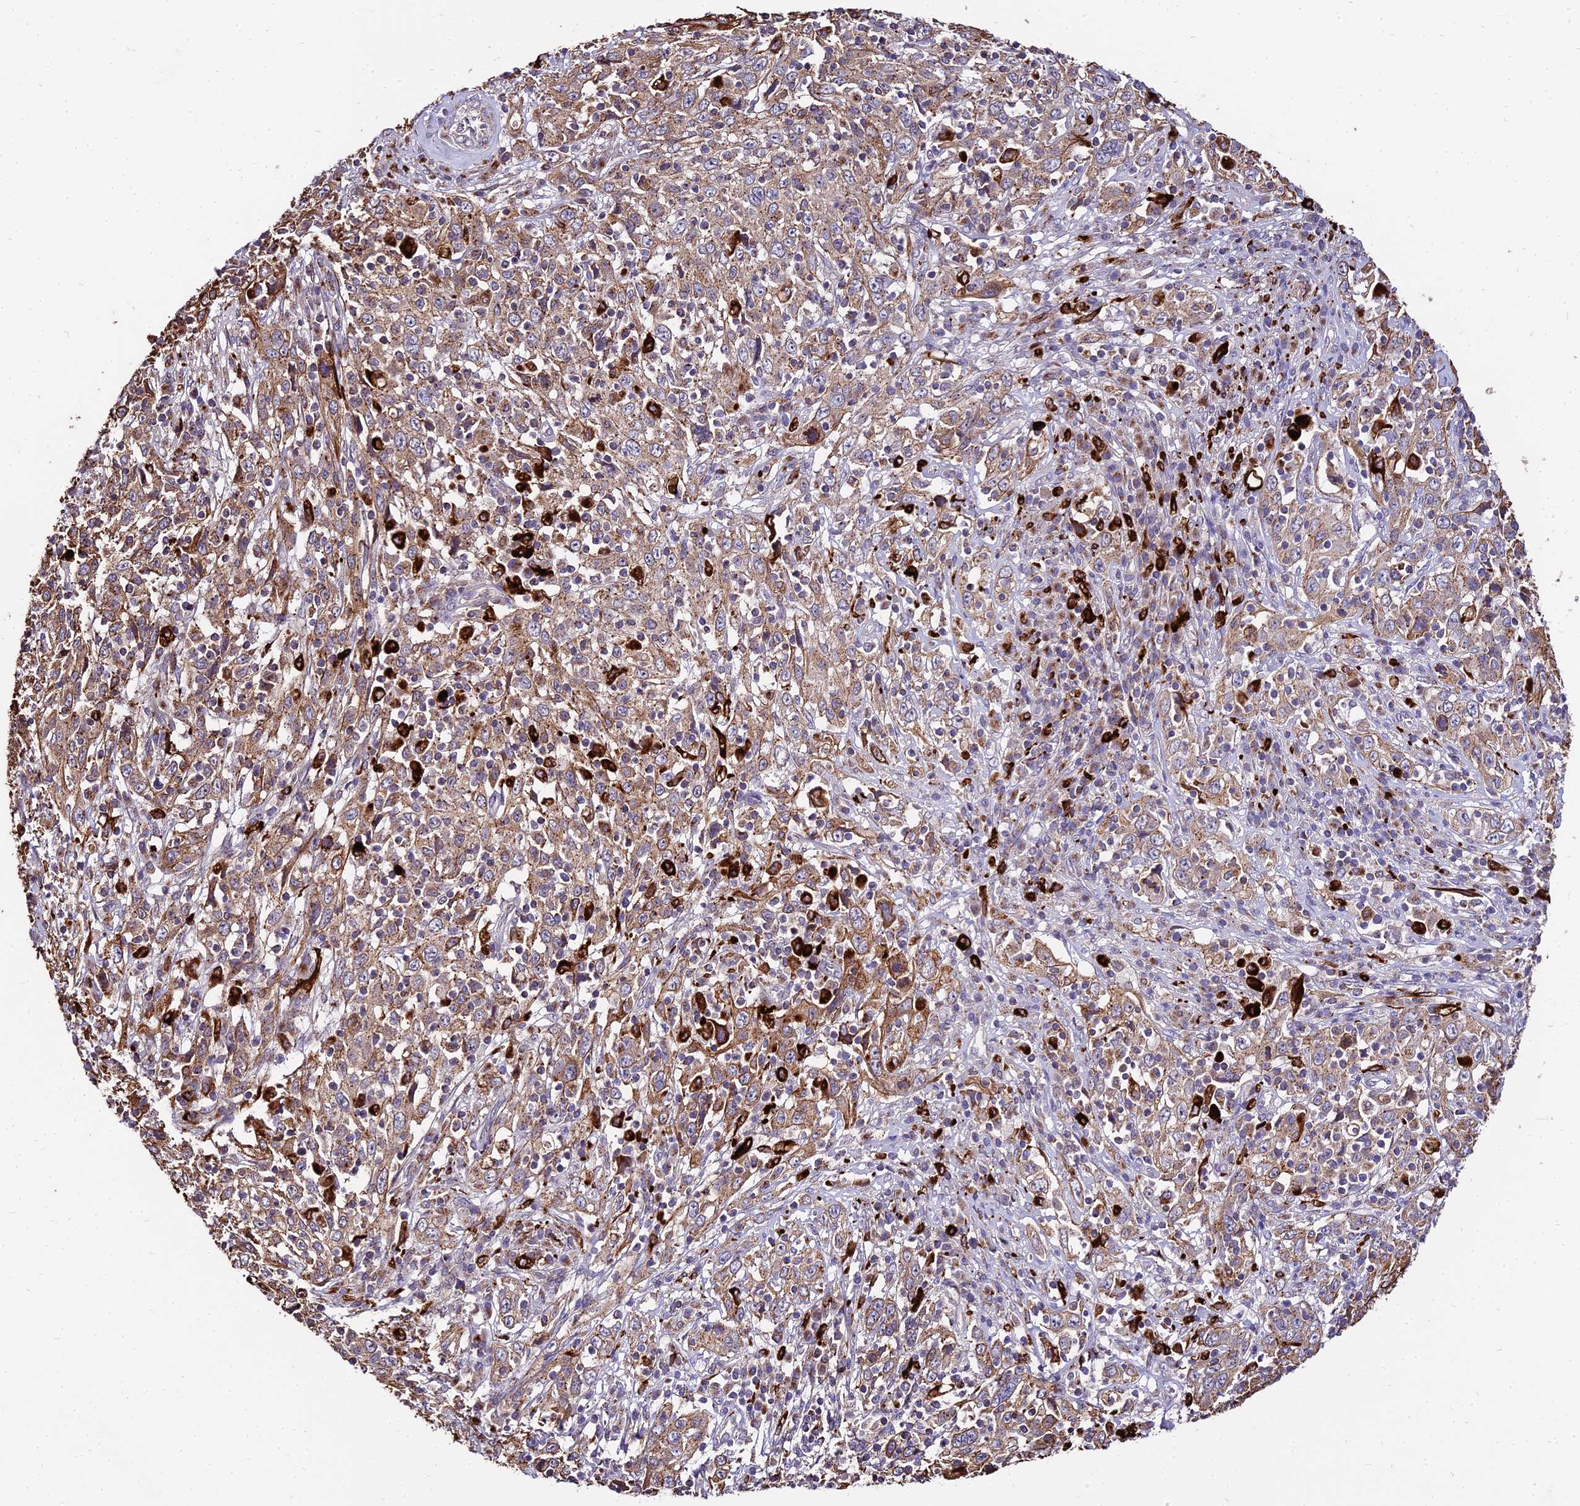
{"staining": {"intensity": "moderate", "quantity": ">75%", "location": "cytoplasmic/membranous"}, "tissue": "cervical cancer", "cell_type": "Tumor cells", "image_type": "cancer", "snomed": [{"axis": "morphology", "description": "Squamous cell carcinoma, NOS"}, {"axis": "topography", "description": "Cervix"}], "caption": "Human cervical cancer stained for a protein (brown) displays moderate cytoplasmic/membranous positive positivity in about >75% of tumor cells.", "gene": "PEX19", "patient": {"sex": "female", "age": 46}}